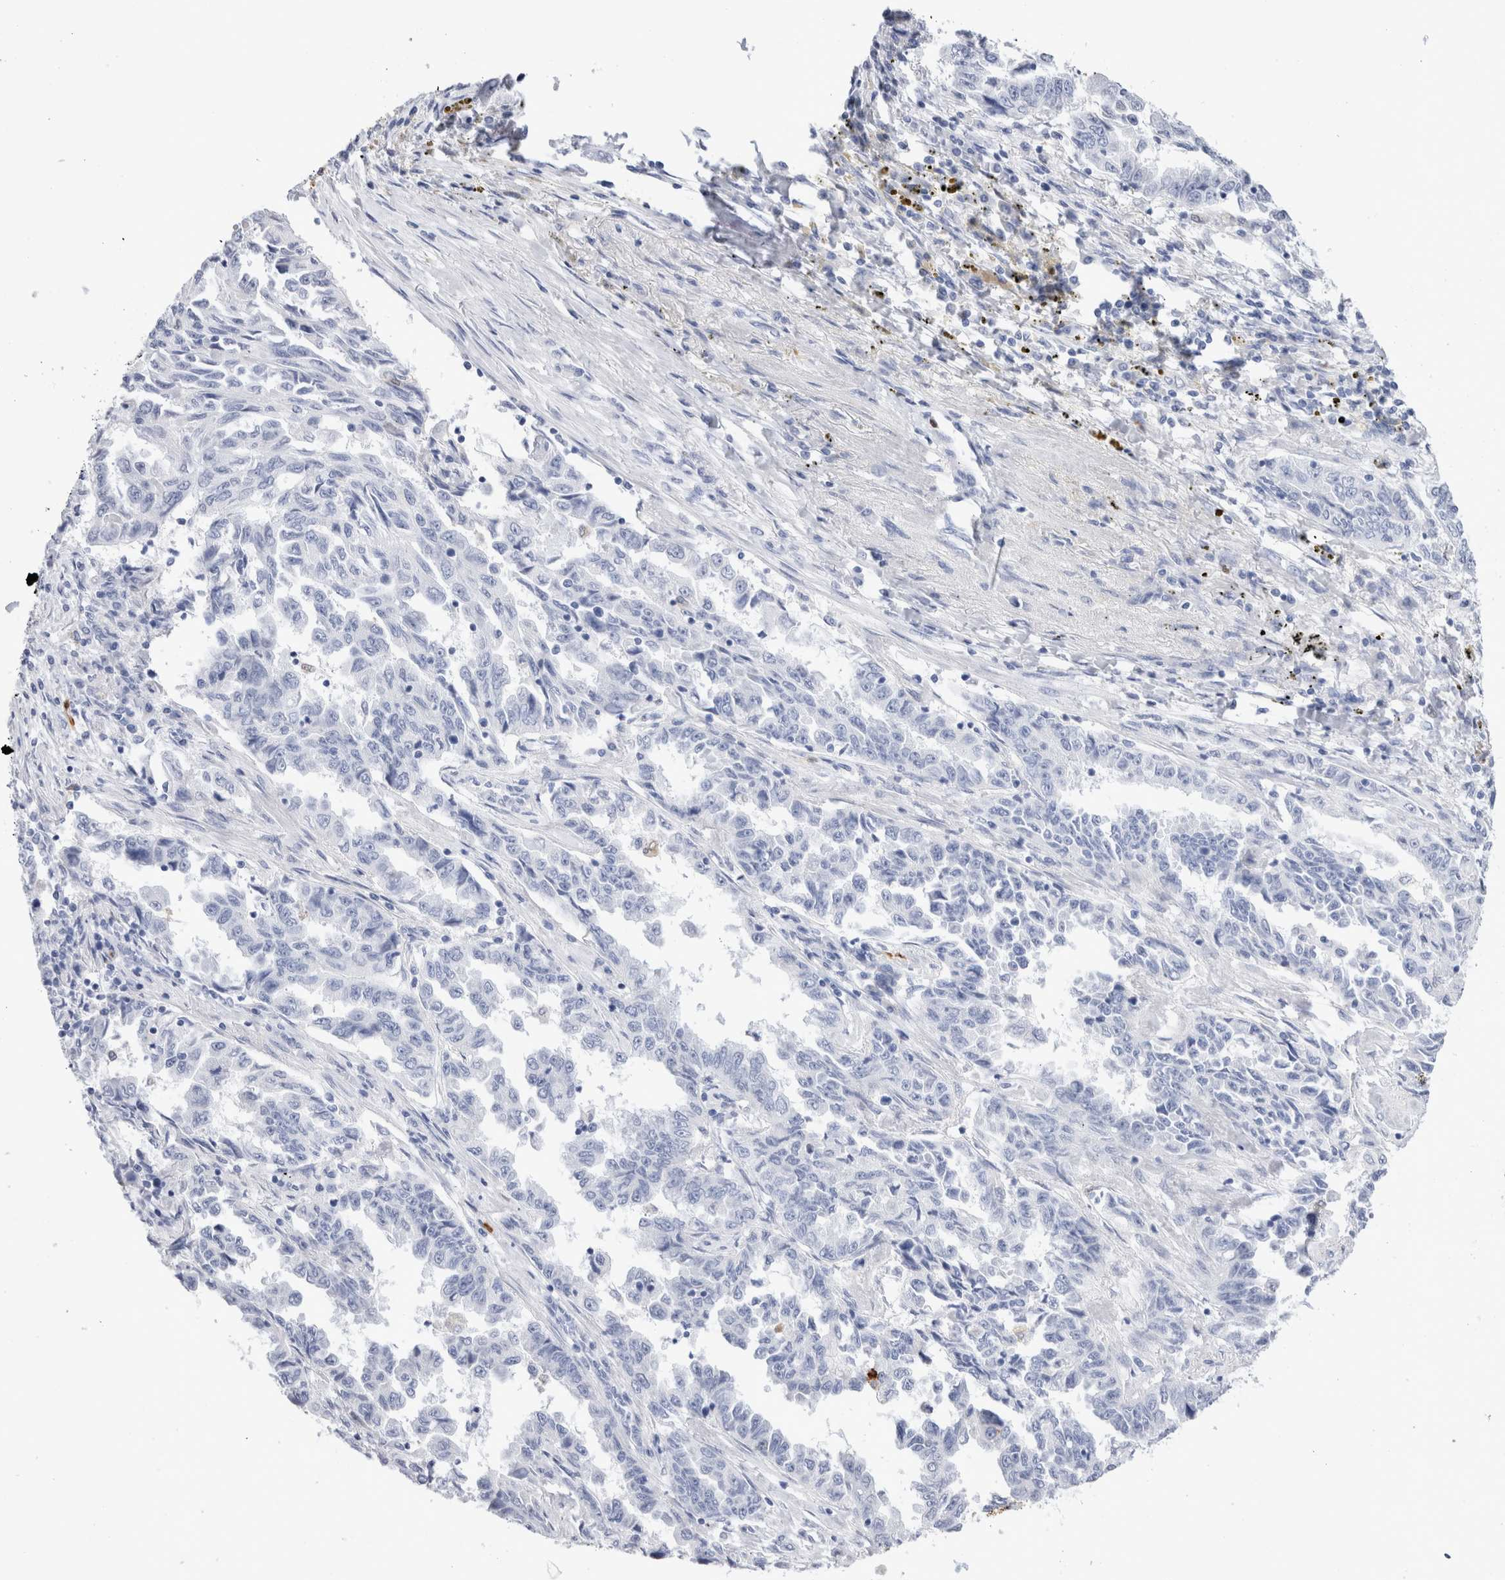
{"staining": {"intensity": "negative", "quantity": "none", "location": "none"}, "tissue": "lung cancer", "cell_type": "Tumor cells", "image_type": "cancer", "snomed": [{"axis": "morphology", "description": "Adenocarcinoma, NOS"}, {"axis": "topography", "description": "Lung"}], "caption": "Immunohistochemistry of human lung cancer shows no expression in tumor cells.", "gene": "SLC10A5", "patient": {"sex": "female", "age": 51}}